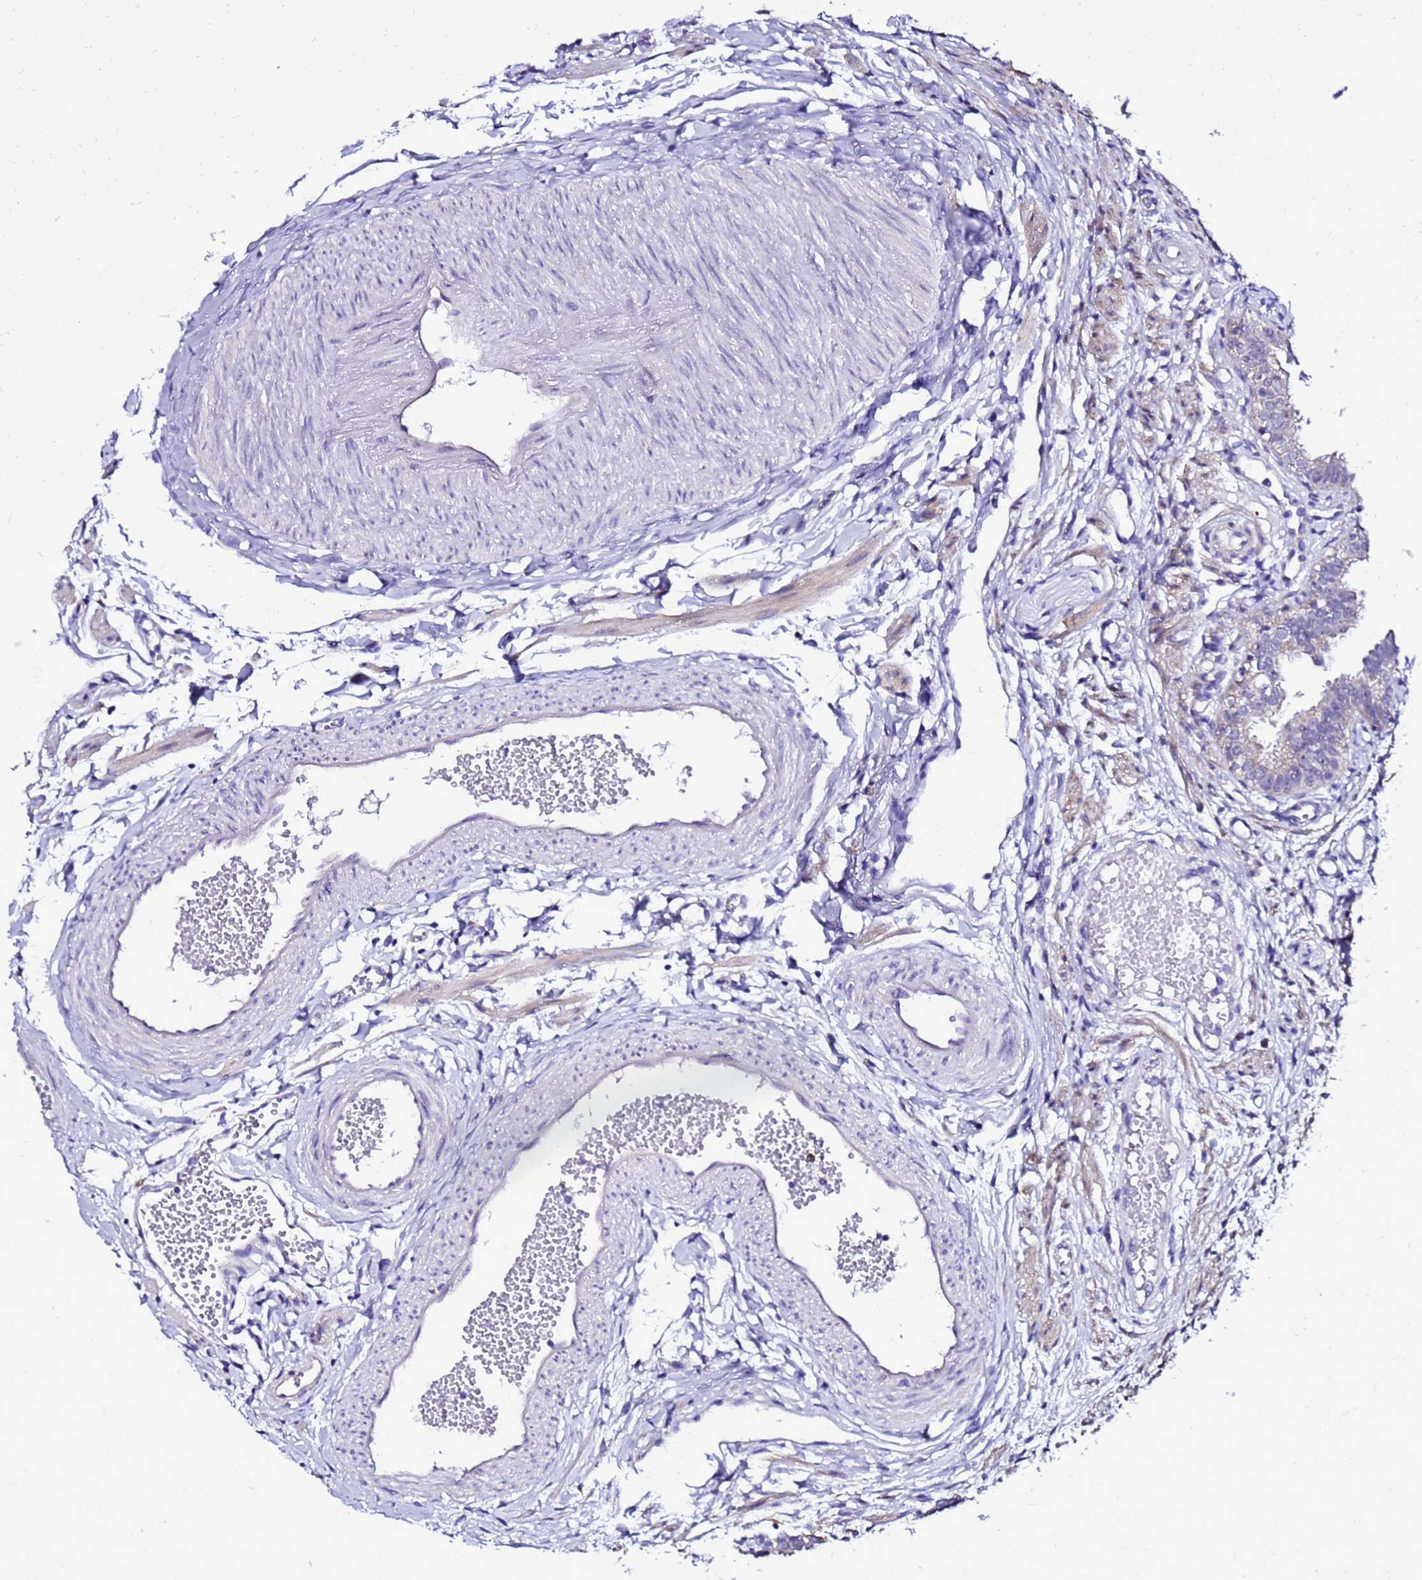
{"staining": {"intensity": "weak", "quantity": "<25%", "location": "cytoplasmic/membranous"}, "tissue": "fallopian tube", "cell_type": "Glandular cells", "image_type": "normal", "snomed": [{"axis": "morphology", "description": "Normal tissue, NOS"}, {"axis": "topography", "description": "Fallopian tube"}], "caption": "Immunohistochemistry of unremarkable fallopian tube exhibits no positivity in glandular cells. The staining is performed using DAB brown chromogen with nuclei counter-stained in using hematoxylin.", "gene": "DPH6", "patient": {"sex": "female", "age": 35}}